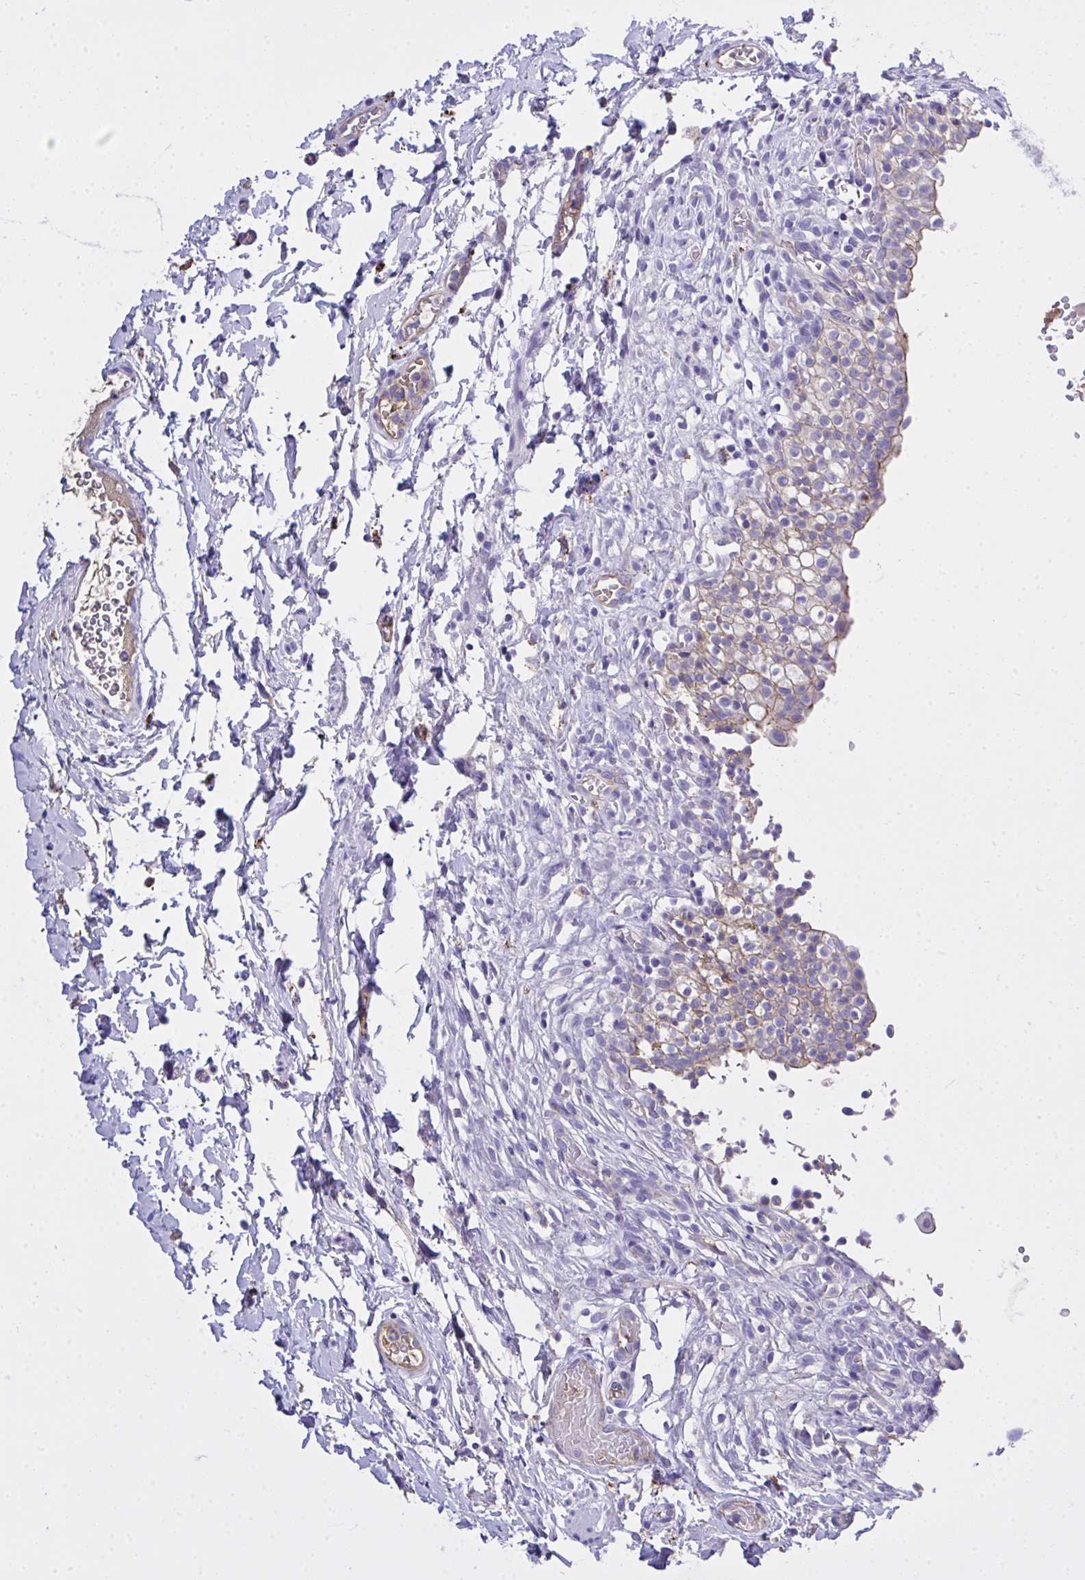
{"staining": {"intensity": "strong", "quantity": "<25%", "location": "cytoplasmic/membranous"}, "tissue": "urinary bladder", "cell_type": "Urothelial cells", "image_type": "normal", "snomed": [{"axis": "morphology", "description": "Normal tissue, NOS"}, {"axis": "topography", "description": "Urinary bladder"}, {"axis": "topography", "description": "Peripheral nerve tissue"}], "caption": "DAB immunohistochemical staining of normal human urinary bladder displays strong cytoplasmic/membranous protein expression in about <25% of urothelial cells. Using DAB (brown) and hematoxylin (blue) stains, captured at high magnification using brightfield microscopy.", "gene": "ZNF813", "patient": {"sex": "male", "age": 55}}